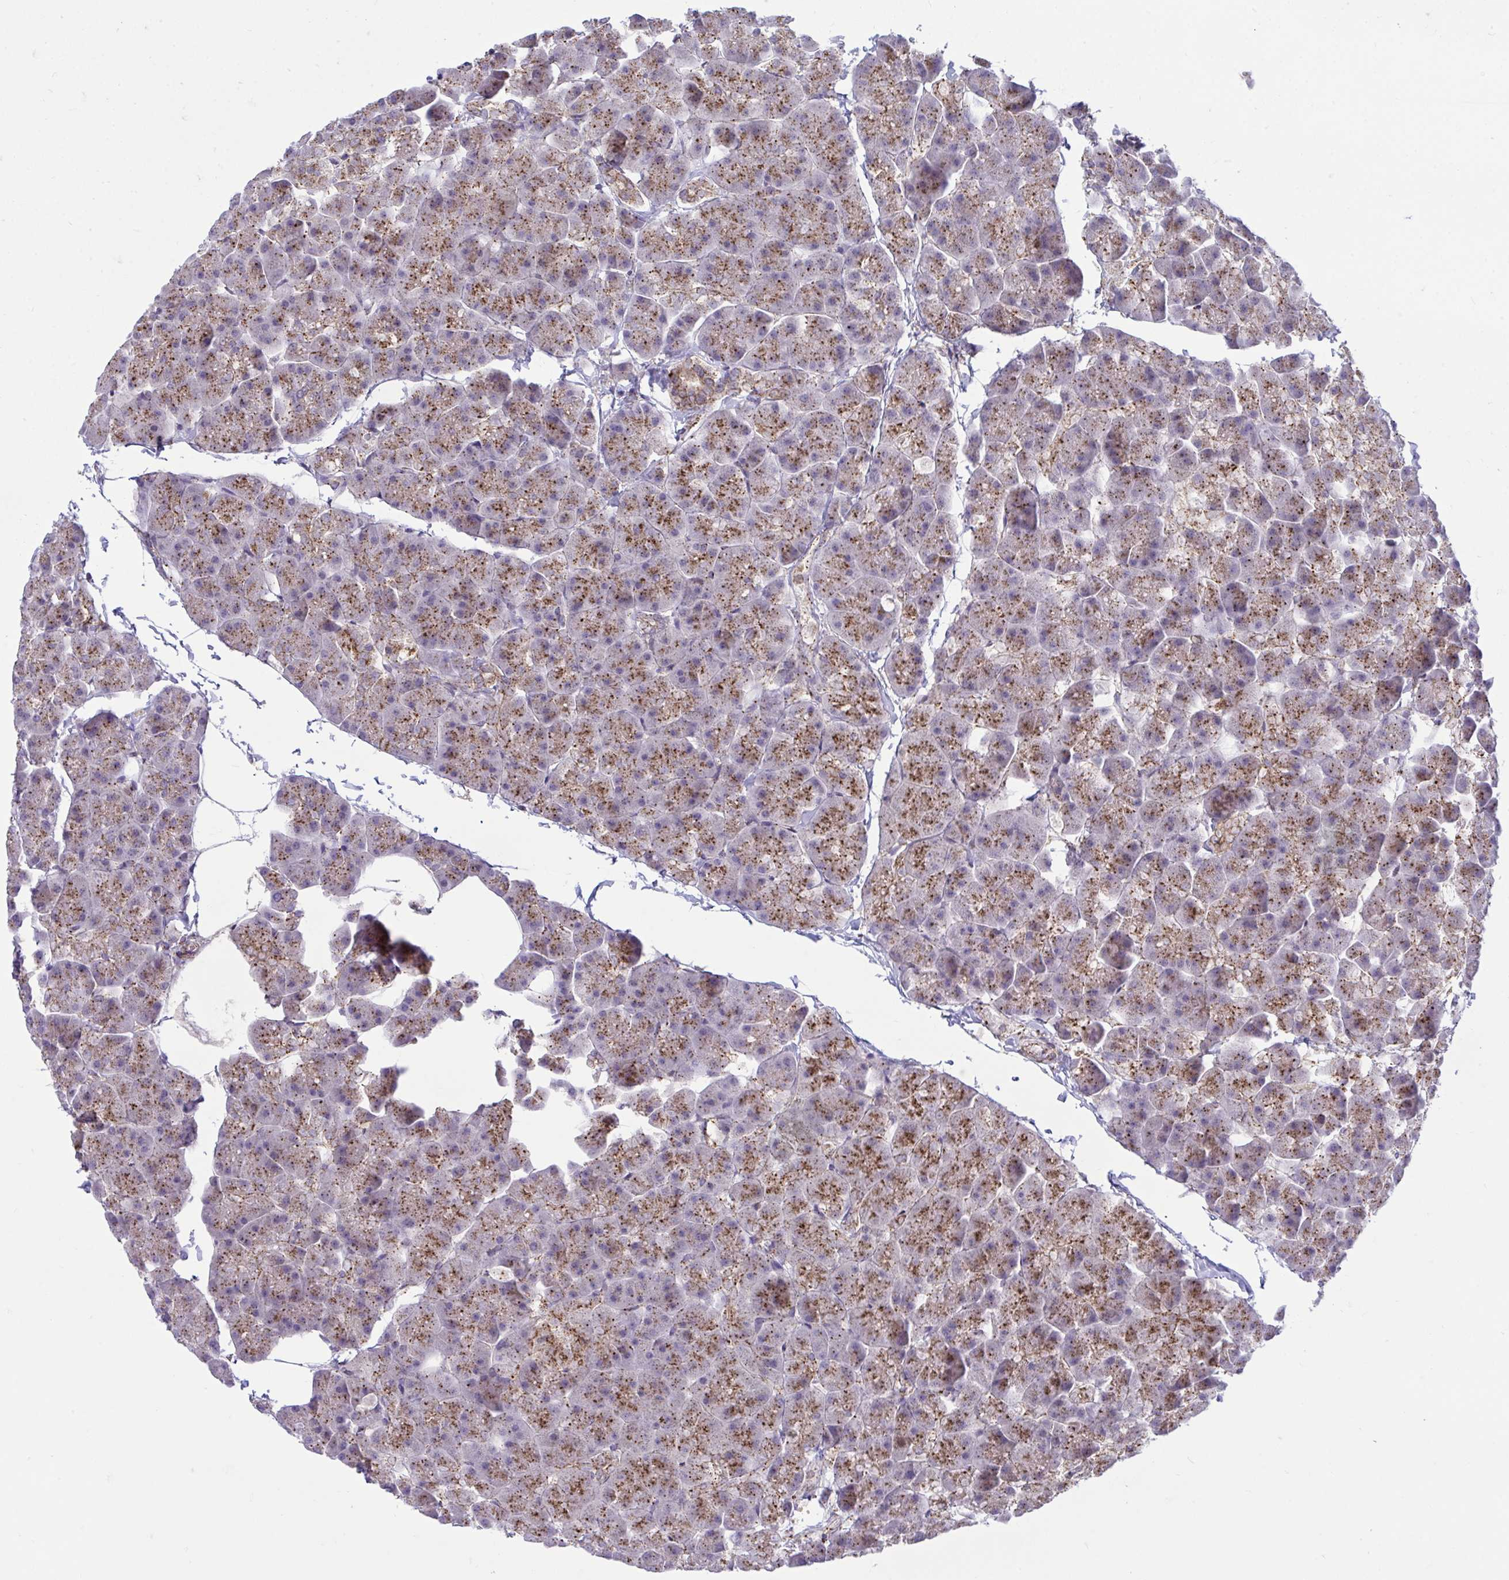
{"staining": {"intensity": "strong", "quantity": "25%-75%", "location": "cytoplasmic/membranous"}, "tissue": "pancreas", "cell_type": "Exocrine glandular cells", "image_type": "normal", "snomed": [{"axis": "morphology", "description": "Normal tissue, NOS"}, {"axis": "topography", "description": "Pancreas"}], "caption": "This photomicrograph displays immunohistochemistry staining of normal pancreas, with high strong cytoplasmic/membranous staining in about 25%-75% of exocrine glandular cells.", "gene": "IST1", "patient": {"sex": "male", "age": 35}}